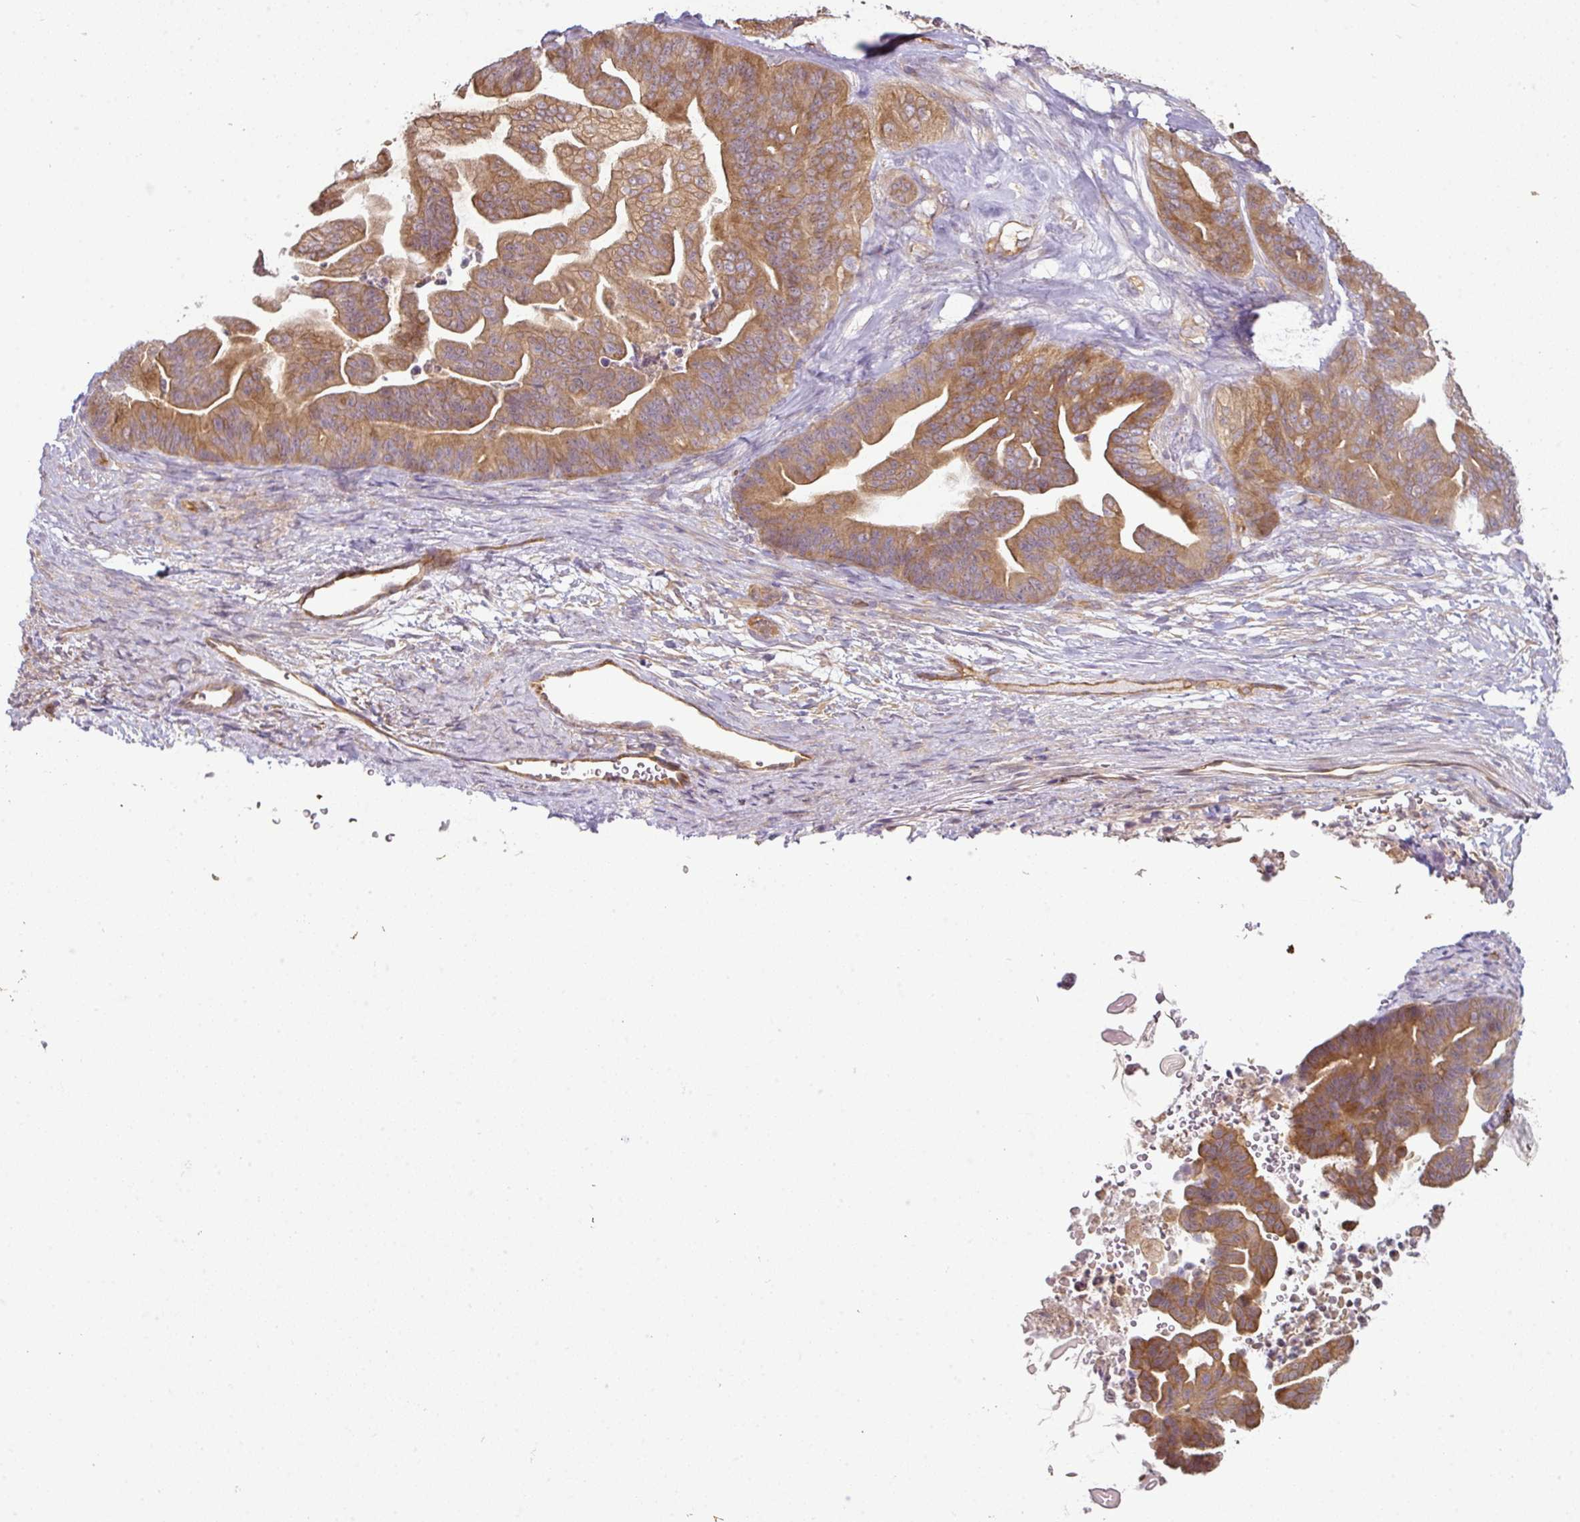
{"staining": {"intensity": "moderate", "quantity": ">75%", "location": "cytoplasmic/membranous"}, "tissue": "ovarian cancer", "cell_type": "Tumor cells", "image_type": "cancer", "snomed": [{"axis": "morphology", "description": "Cystadenocarcinoma, mucinous, NOS"}, {"axis": "topography", "description": "Ovary"}], "caption": "Approximately >75% of tumor cells in human ovarian mucinous cystadenocarcinoma show moderate cytoplasmic/membranous protein expression as visualized by brown immunohistochemical staining.", "gene": "ANKRD18A", "patient": {"sex": "female", "age": 67}}